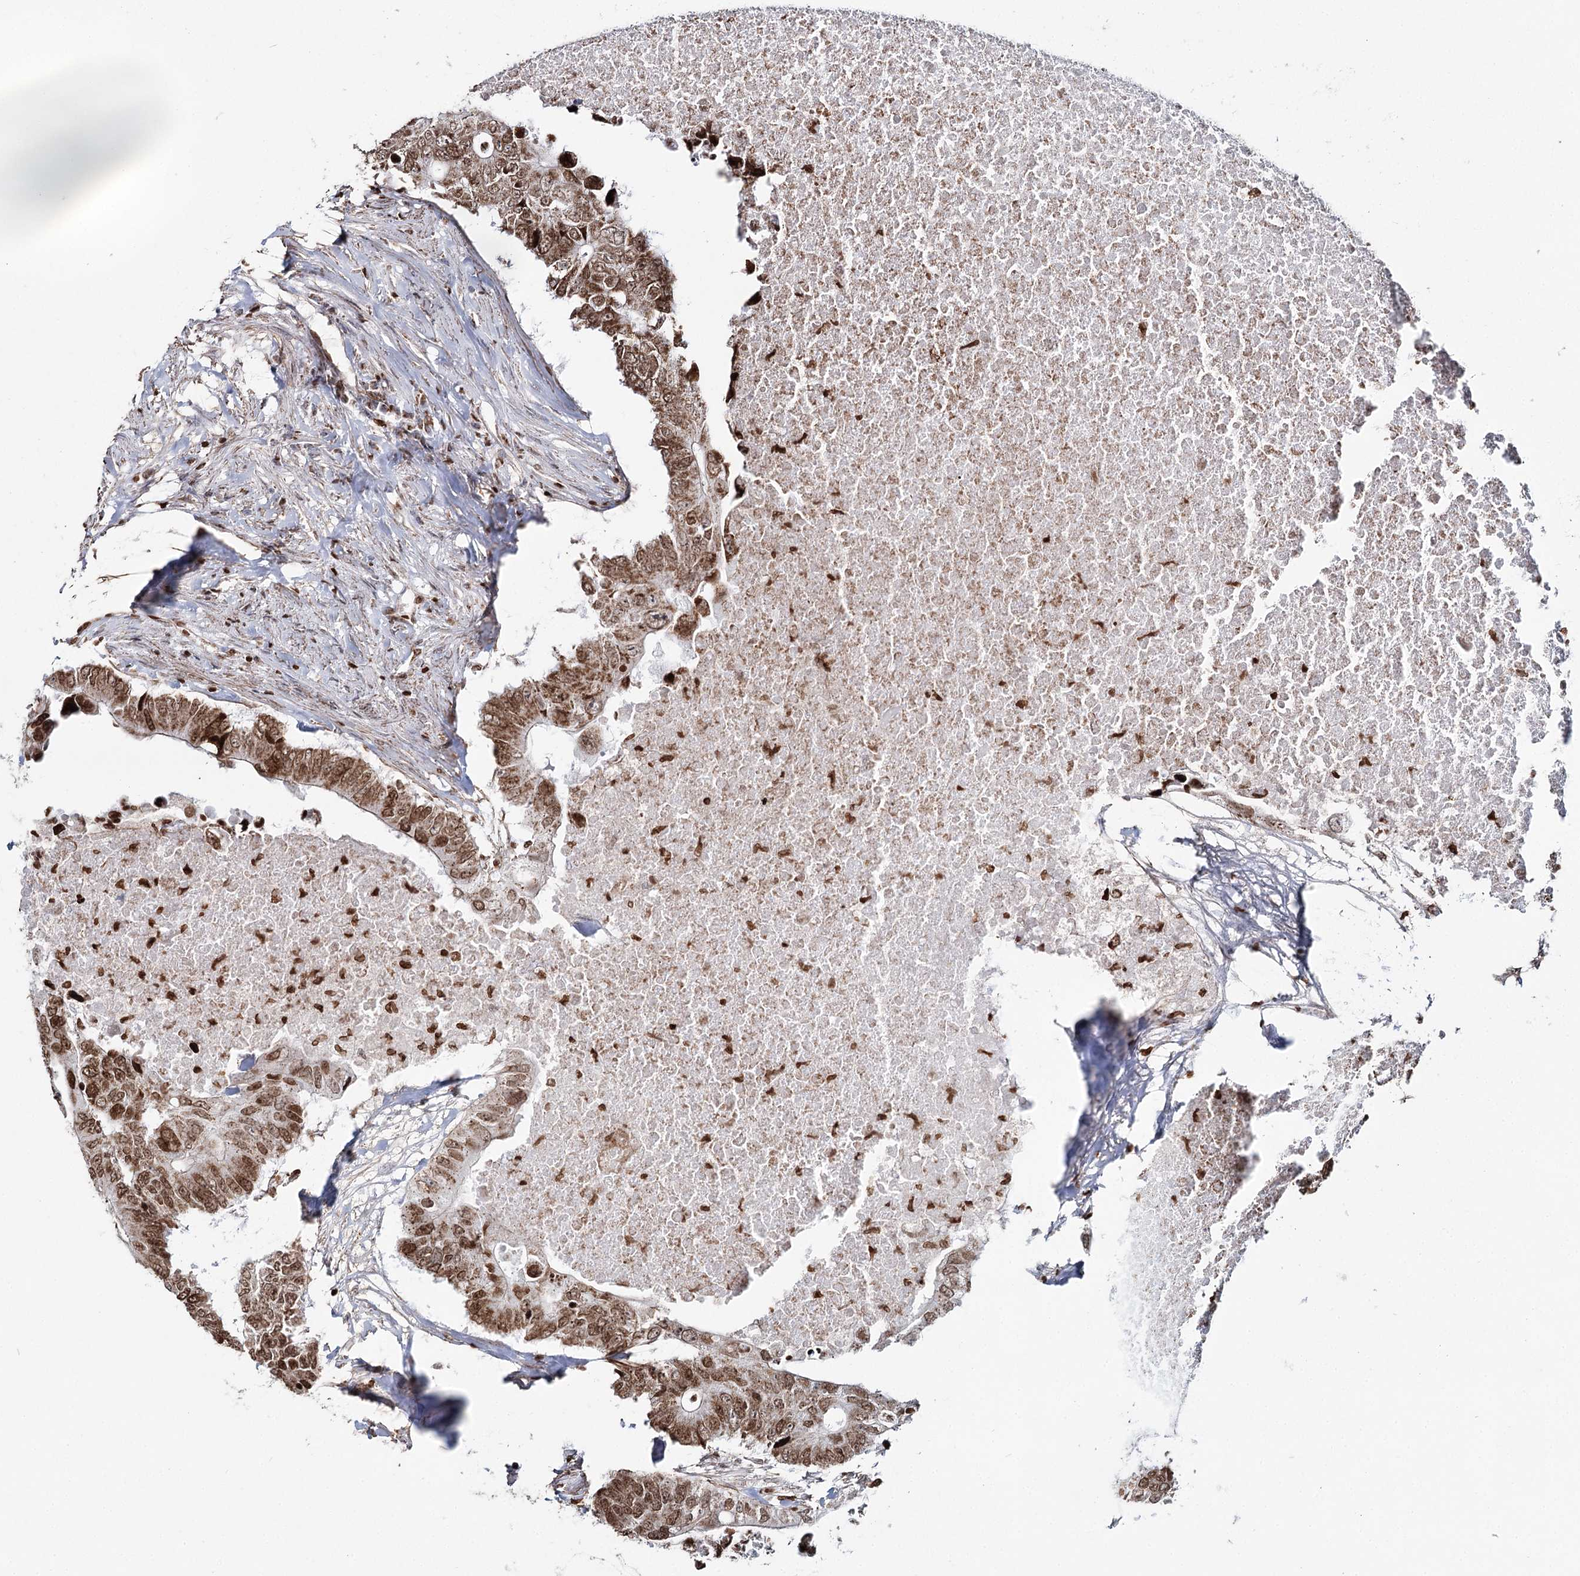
{"staining": {"intensity": "moderate", "quantity": ">75%", "location": "cytoplasmic/membranous,nuclear"}, "tissue": "colorectal cancer", "cell_type": "Tumor cells", "image_type": "cancer", "snomed": [{"axis": "morphology", "description": "Adenocarcinoma, NOS"}, {"axis": "topography", "description": "Colon"}], "caption": "Human colorectal cancer stained for a protein (brown) reveals moderate cytoplasmic/membranous and nuclear positive expression in approximately >75% of tumor cells.", "gene": "PDHX", "patient": {"sex": "male", "age": 71}}